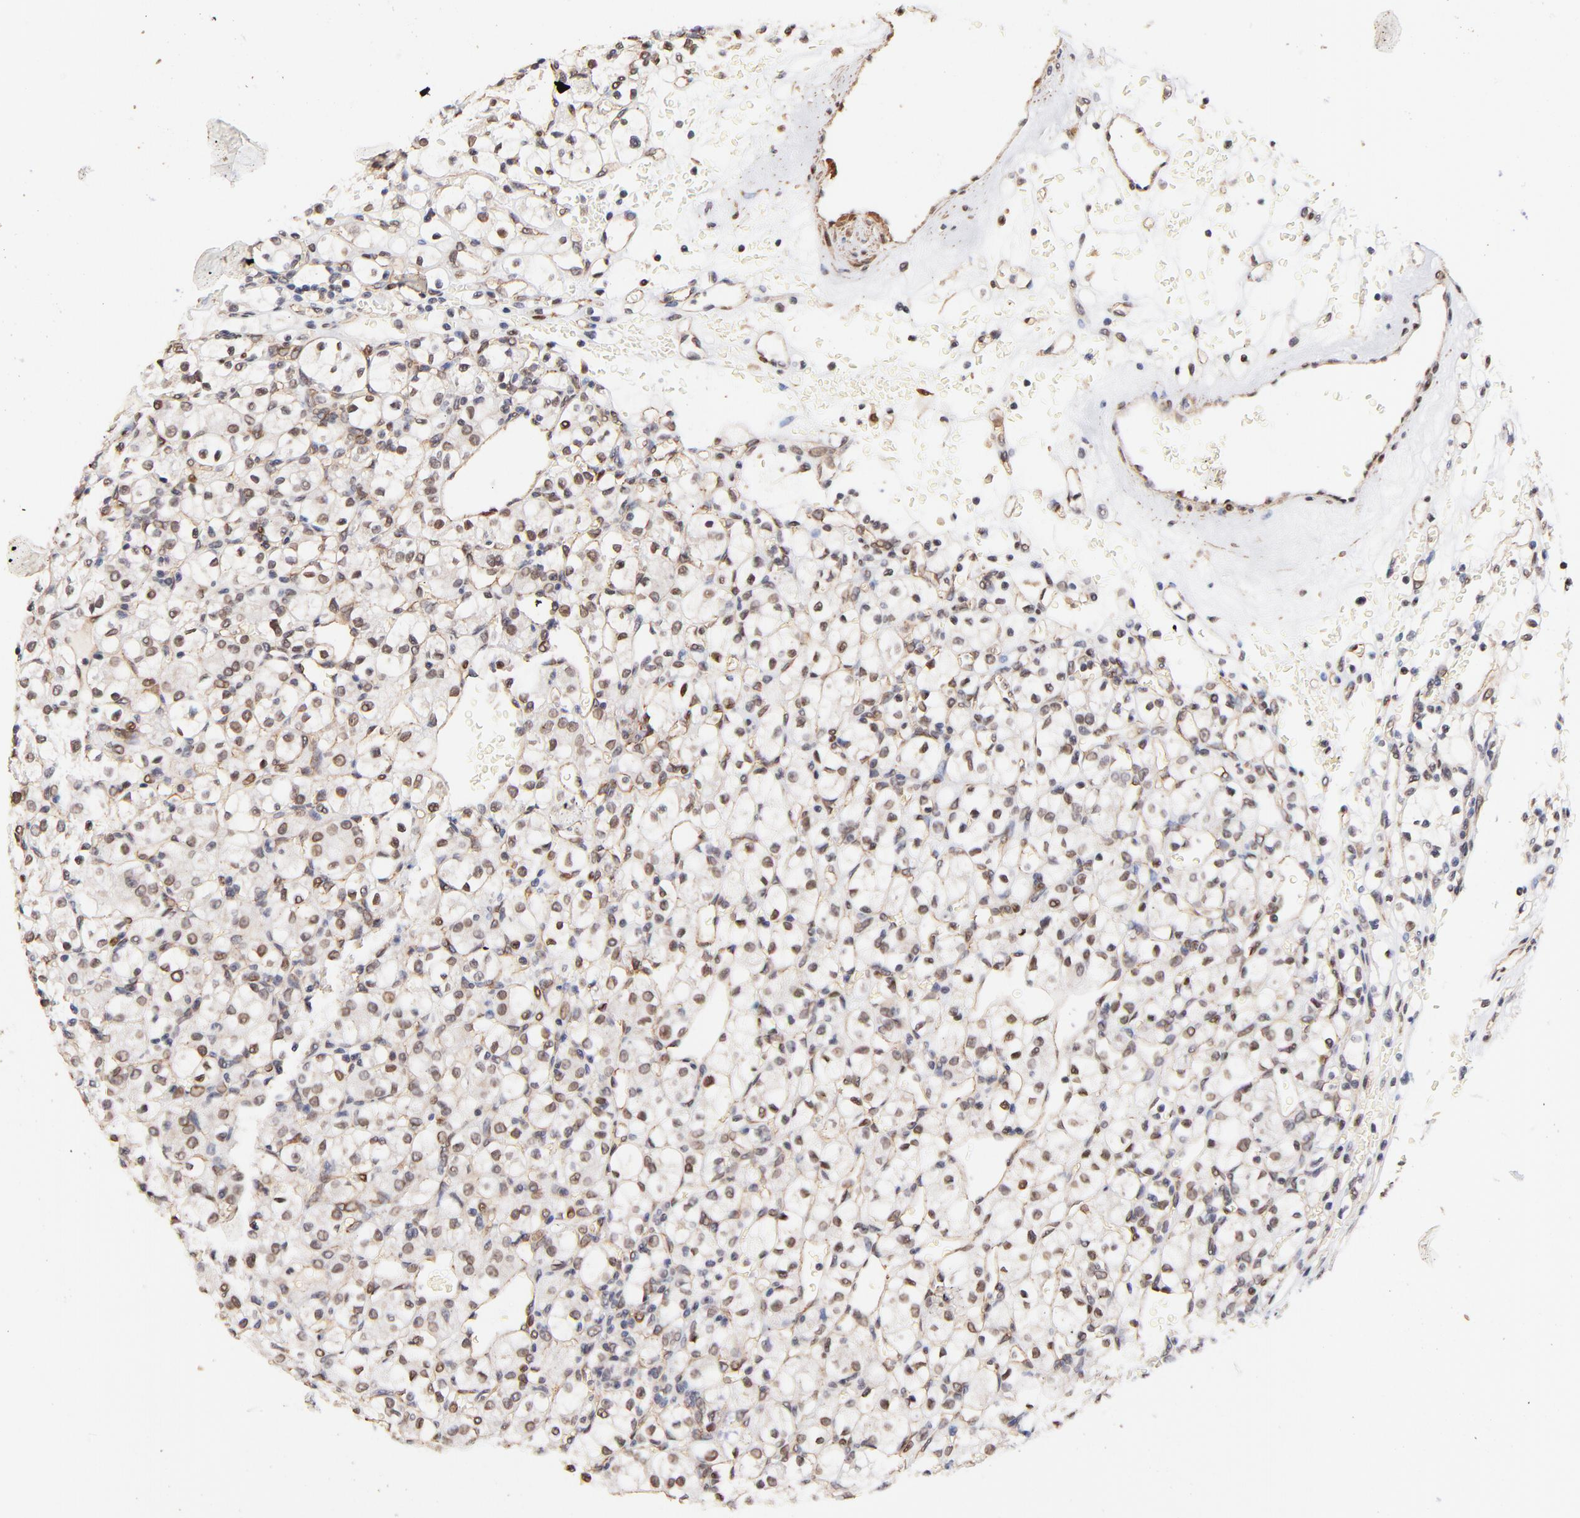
{"staining": {"intensity": "weak", "quantity": "25%-75%", "location": "cytoplasmic/membranous,nuclear"}, "tissue": "renal cancer", "cell_type": "Tumor cells", "image_type": "cancer", "snomed": [{"axis": "morphology", "description": "Adenocarcinoma, NOS"}, {"axis": "topography", "description": "Kidney"}], "caption": "Immunohistochemistry (DAB (3,3'-diaminobenzidine)) staining of renal adenocarcinoma shows weak cytoplasmic/membranous and nuclear protein staining in about 25%-75% of tumor cells.", "gene": "ZFP92", "patient": {"sex": "female", "age": 62}}